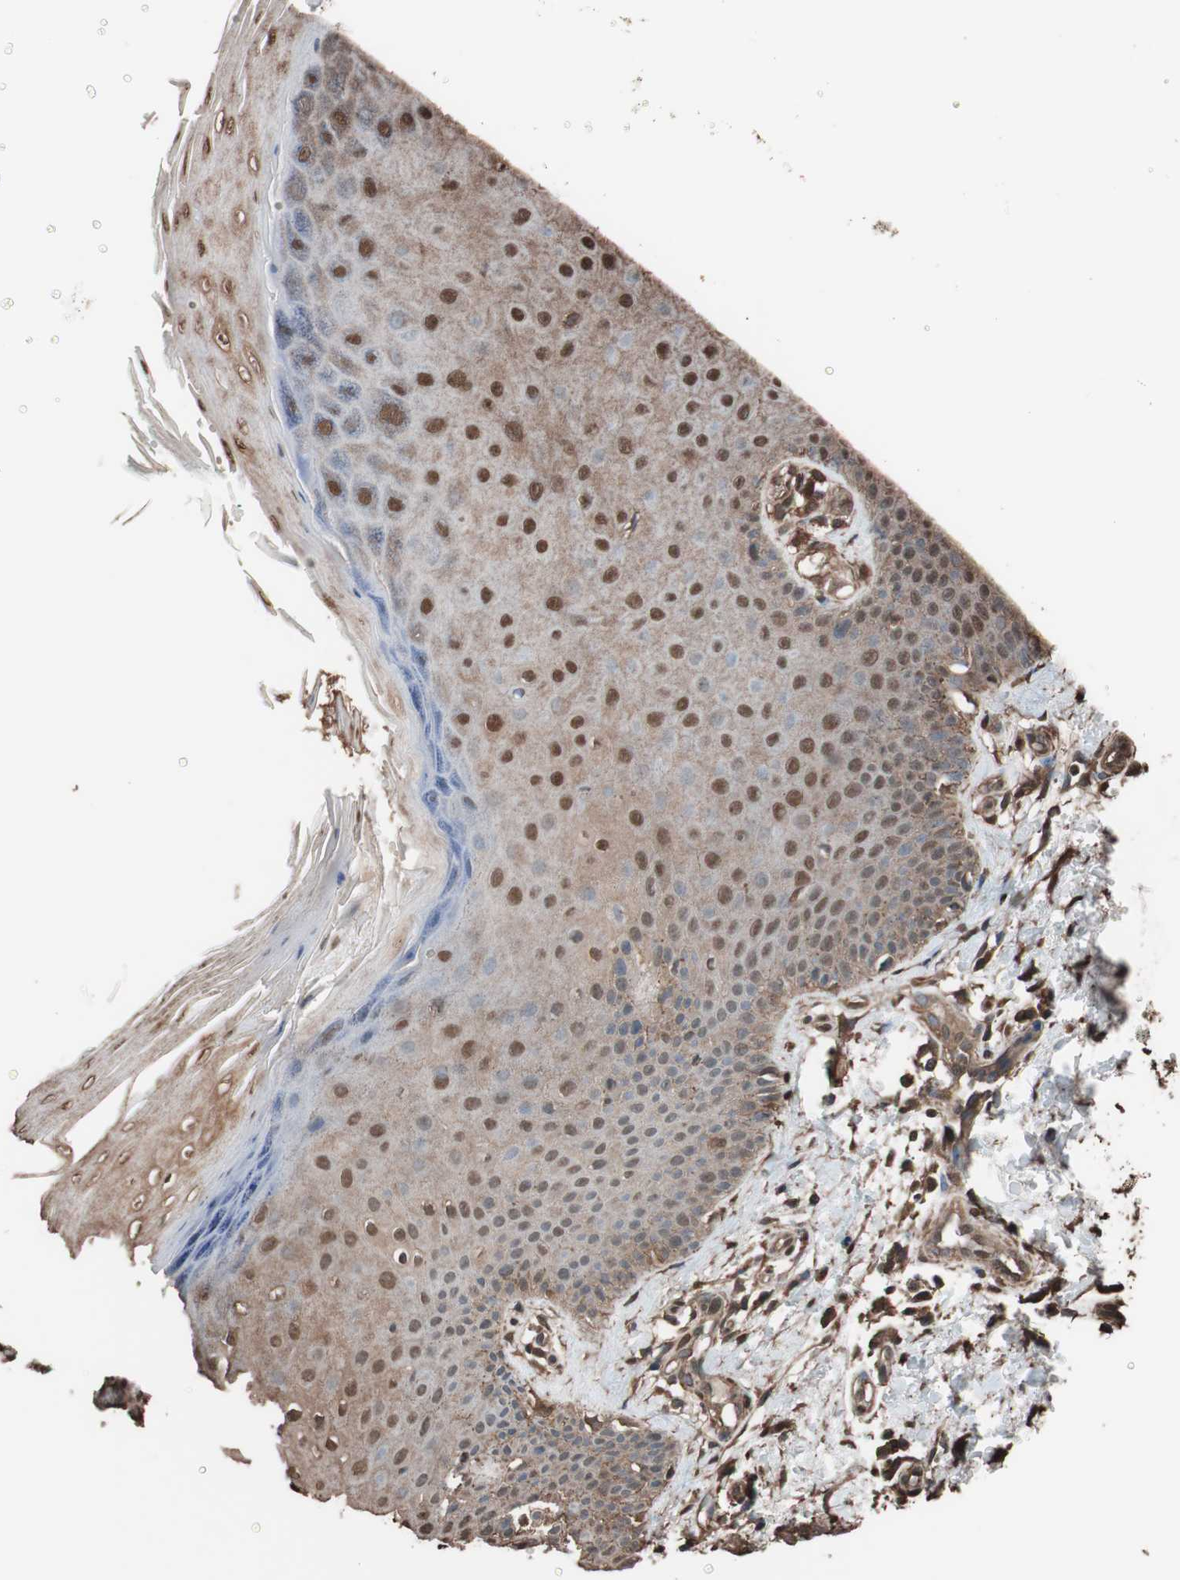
{"staining": {"intensity": "strong", "quantity": ">75%", "location": "cytoplasmic/membranous,nuclear"}, "tissue": "skin", "cell_type": "Fibroblasts", "image_type": "normal", "snomed": [{"axis": "morphology", "description": "Normal tissue, NOS"}, {"axis": "topography", "description": "Skin"}], "caption": "The image reveals staining of benign skin, revealing strong cytoplasmic/membranous,nuclear protein positivity (brown color) within fibroblasts.", "gene": "CALM2", "patient": {"sex": "male", "age": 26}}